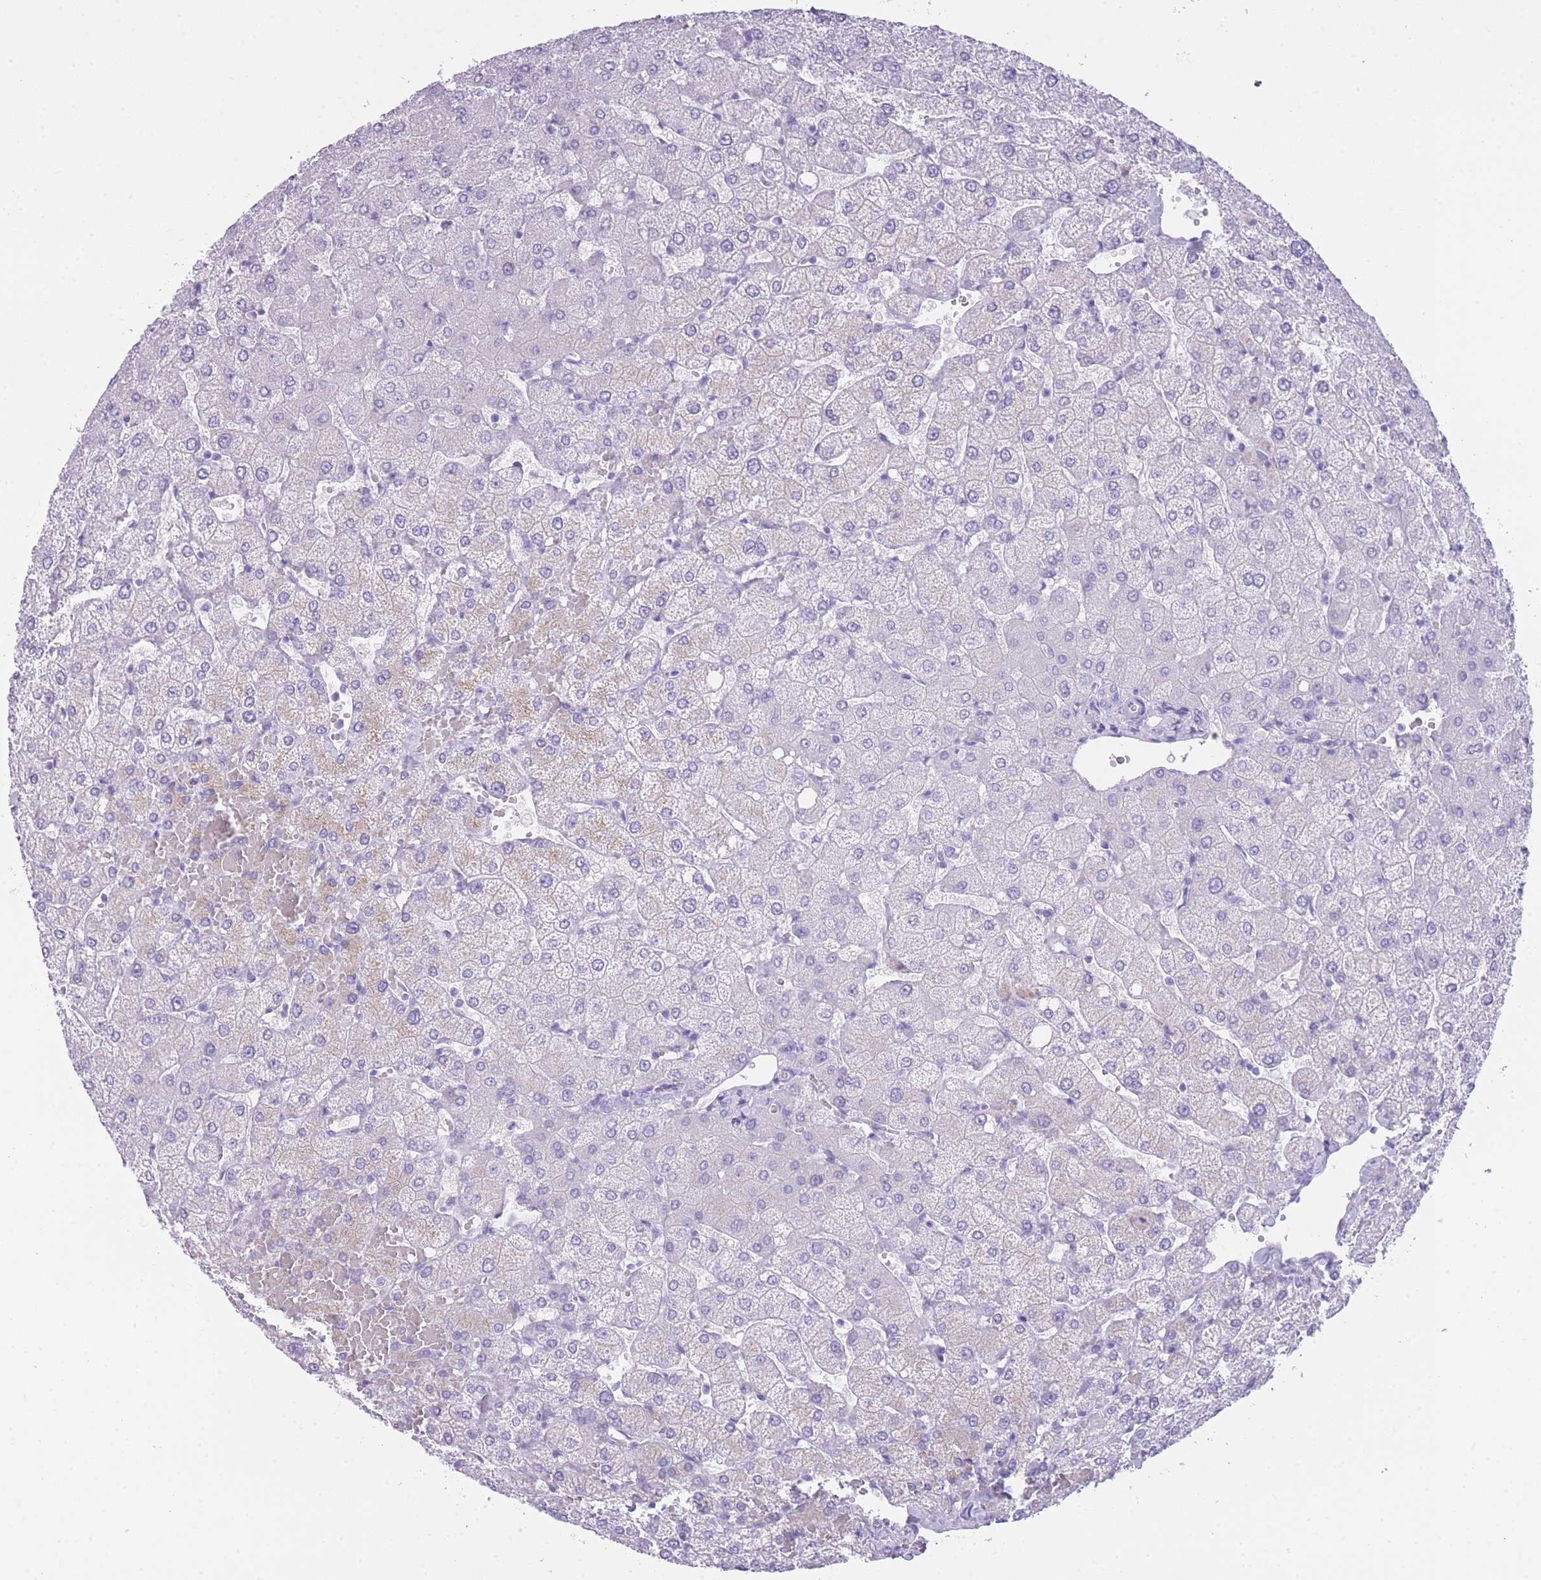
{"staining": {"intensity": "negative", "quantity": "none", "location": "none"}, "tissue": "liver", "cell_type": "Cholangiocytes", "image_type": "normal", "snomed": [{"axis": "morphology", "description": "Normal tissue, NOS"}, {"axis": "topography", "description": "Liver"}], "caption": "Protein analysis of benign liver reveals no significant positivity in cholangiocytes.", "gene": "INS", "patient": {"sex": "female", "age": 54}}